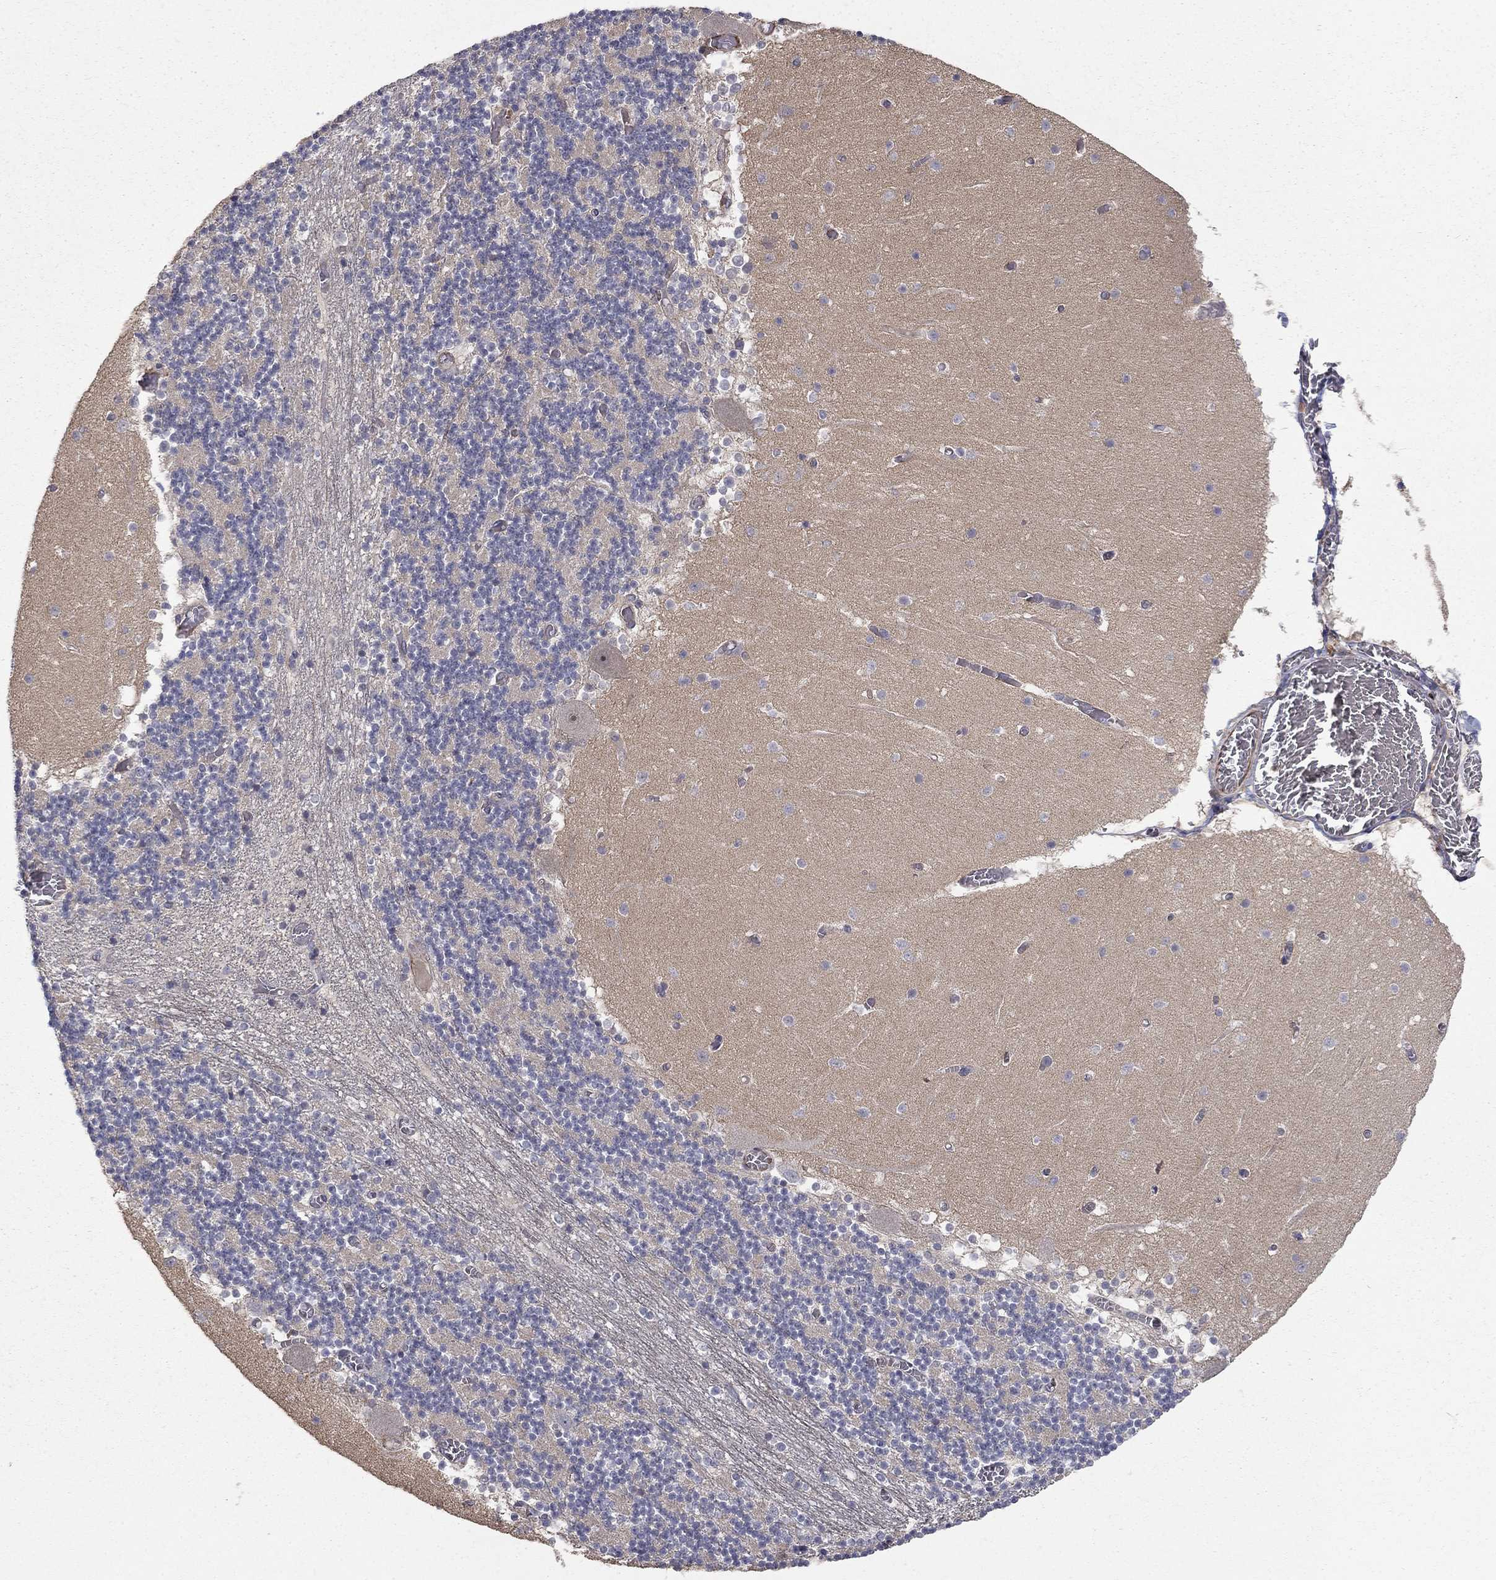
{"staining": {"intensity": "negative", "quantity": "none", "location": "none"}, "tissue": "cerebellum", "cell_type": "Cells in granular layer", "image_type": "normal", "snomed": [{"axis": "morphology", "description": "Normal tissue, NOS"}, {"axis": "topography", "description": "Cerebellum"}], "caption": "The photomicrograph demonstrates no staining of cells in granular layer in normal cerebellum.", "gene": "MSRA", "patient": {"sex": "female", "age": 28}}